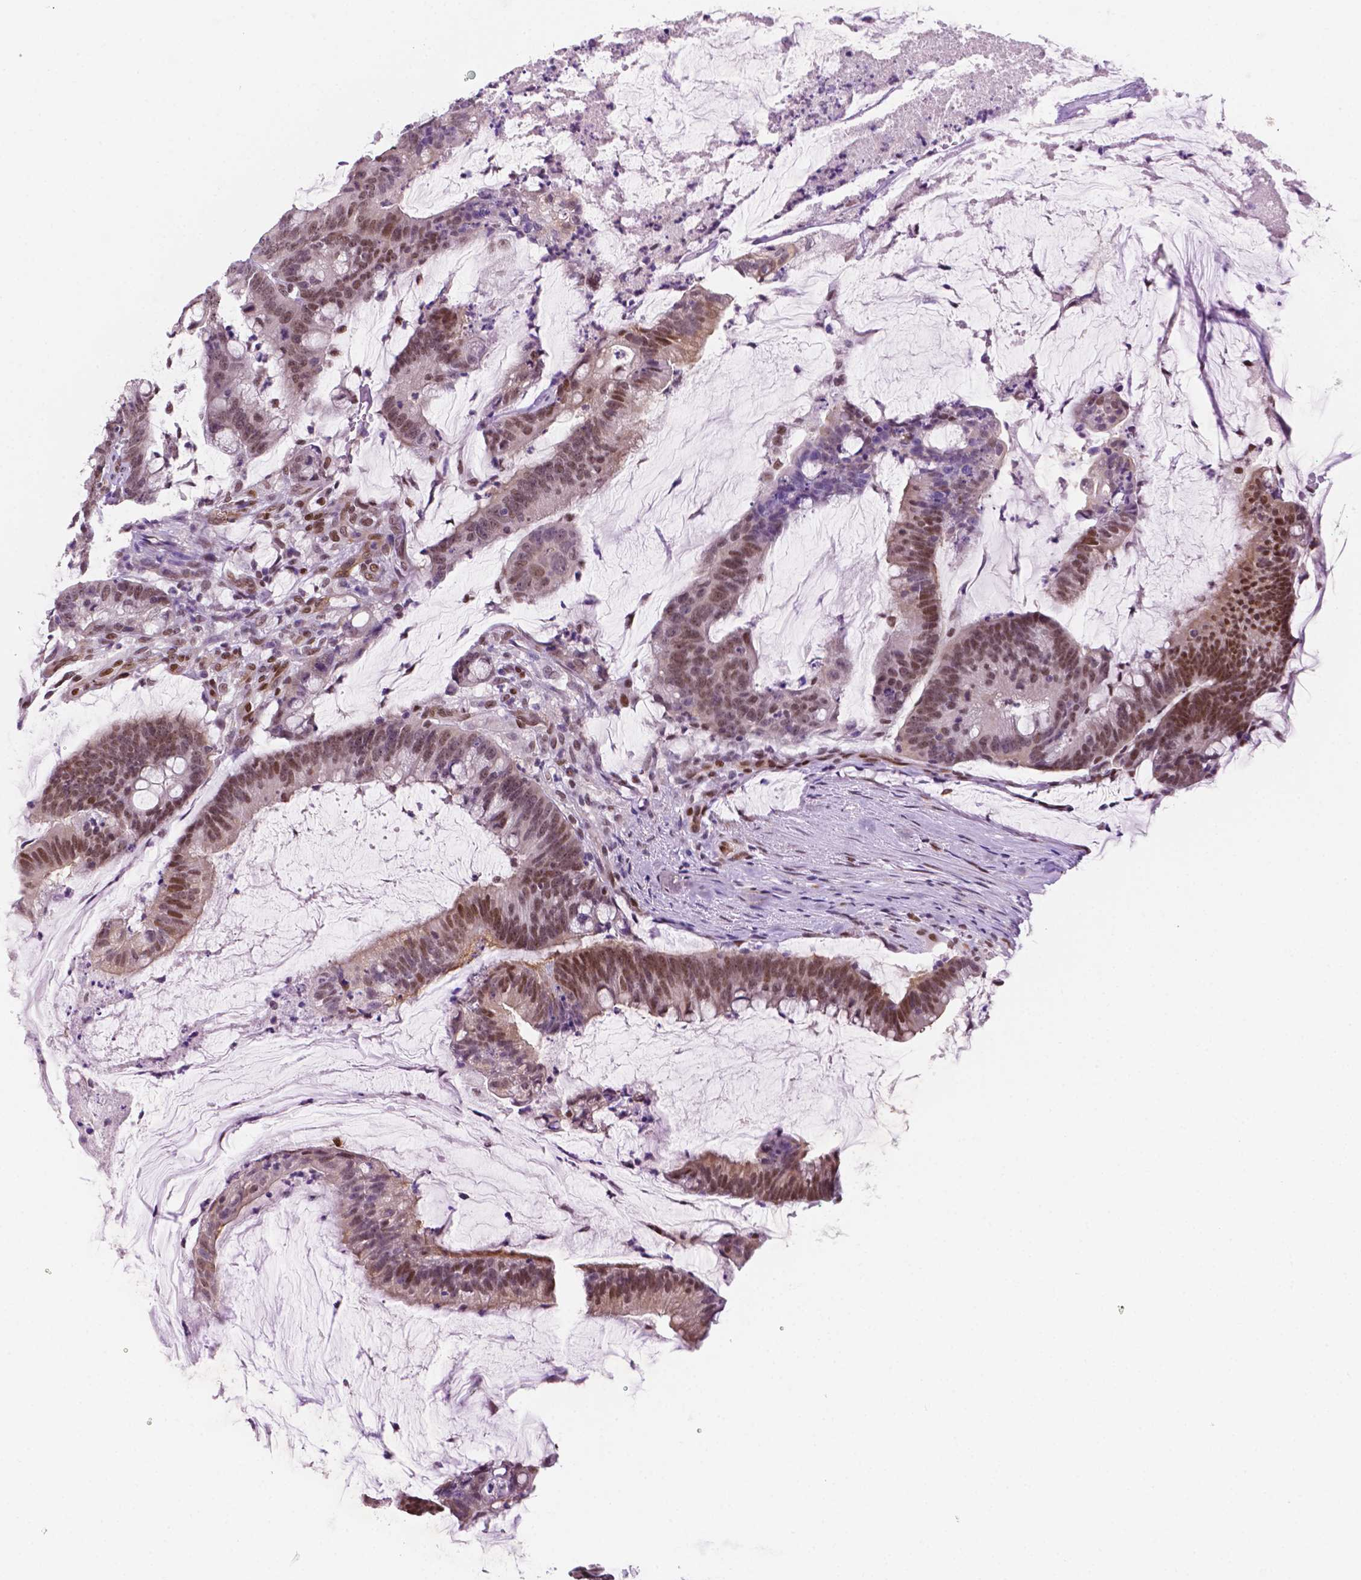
{"staining": {"intensity": "moderate", "quantity": ">75%", "location": "nuclear"}, "tissue": "colorectal cancer", "cell_type": "Tumor cells", "image_type": "cancer", "snomed": [{"axis": "morphology", "description": "Adenocarcinoma, NOS"}, {"axis": "topography", "description": "Colon"}], "caption": "IHC of human colorectal adenocarcinoma displays medium levels of moderate nuclear staining in about >75% of tumor cells.", "gene": "ERF", "patient": {"sex": "male", "age": 62}}